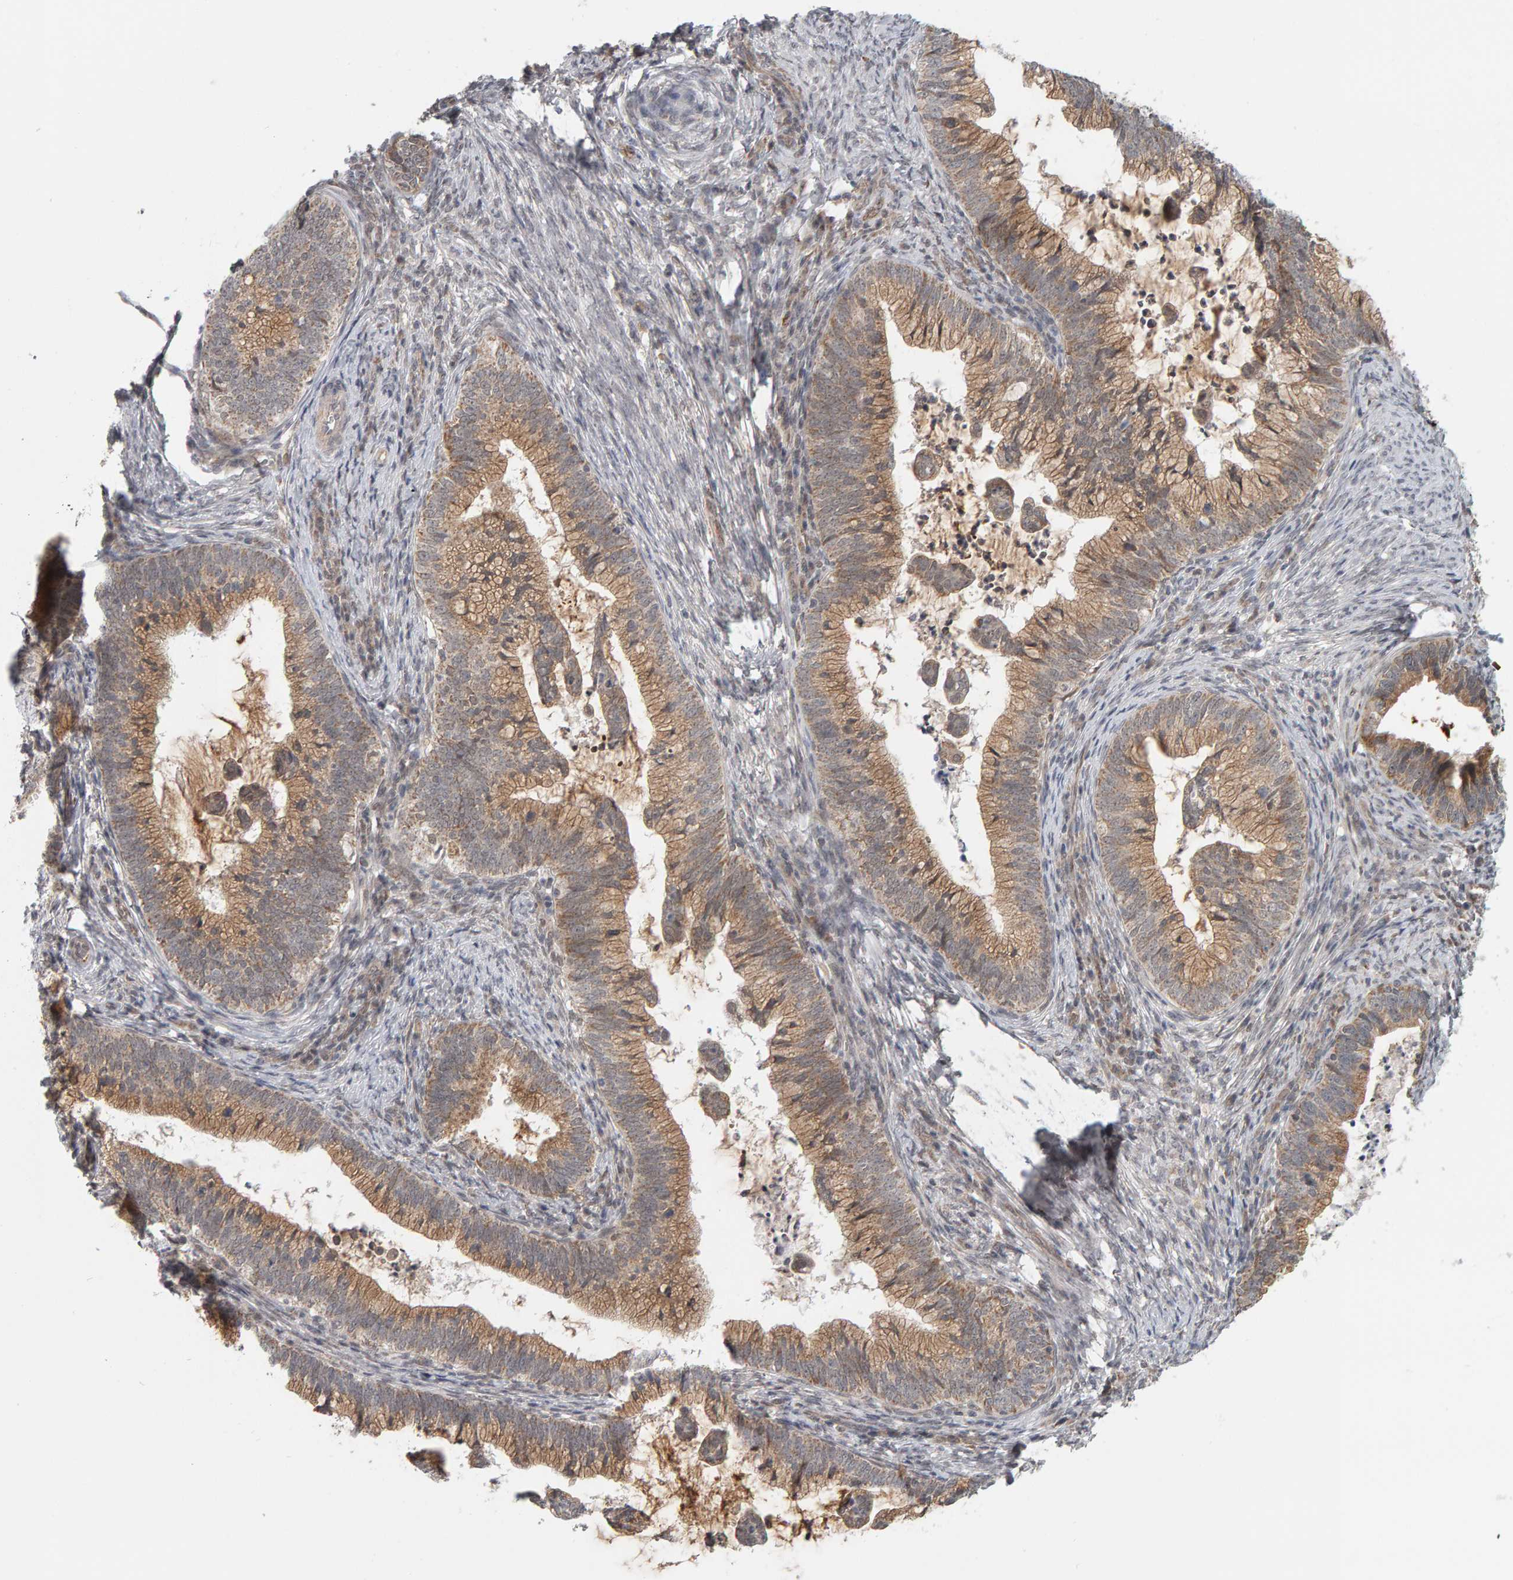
{"staining": {"intensity": "moderate", "quantity": ">75%", "location": "cytoplasmic/membranous"}, "tissue": "cervical cancer", "cell_type": "Tumor cells", "image_type": "cancer", "snomed": [{"axis": "morphology", "description": "Adenocarcinoma, NOS"}, {"axis": "topography", "description": "Cervix"}], "caption": "Immunohistochemical staining of adenocarcinoma (cervical) demonstrates moderate cytoplasmic/membranous protein staining in approximately >75% of tumor cells.", "gene": "DAP3", "patient": {"sex": "female", "age": 36}}